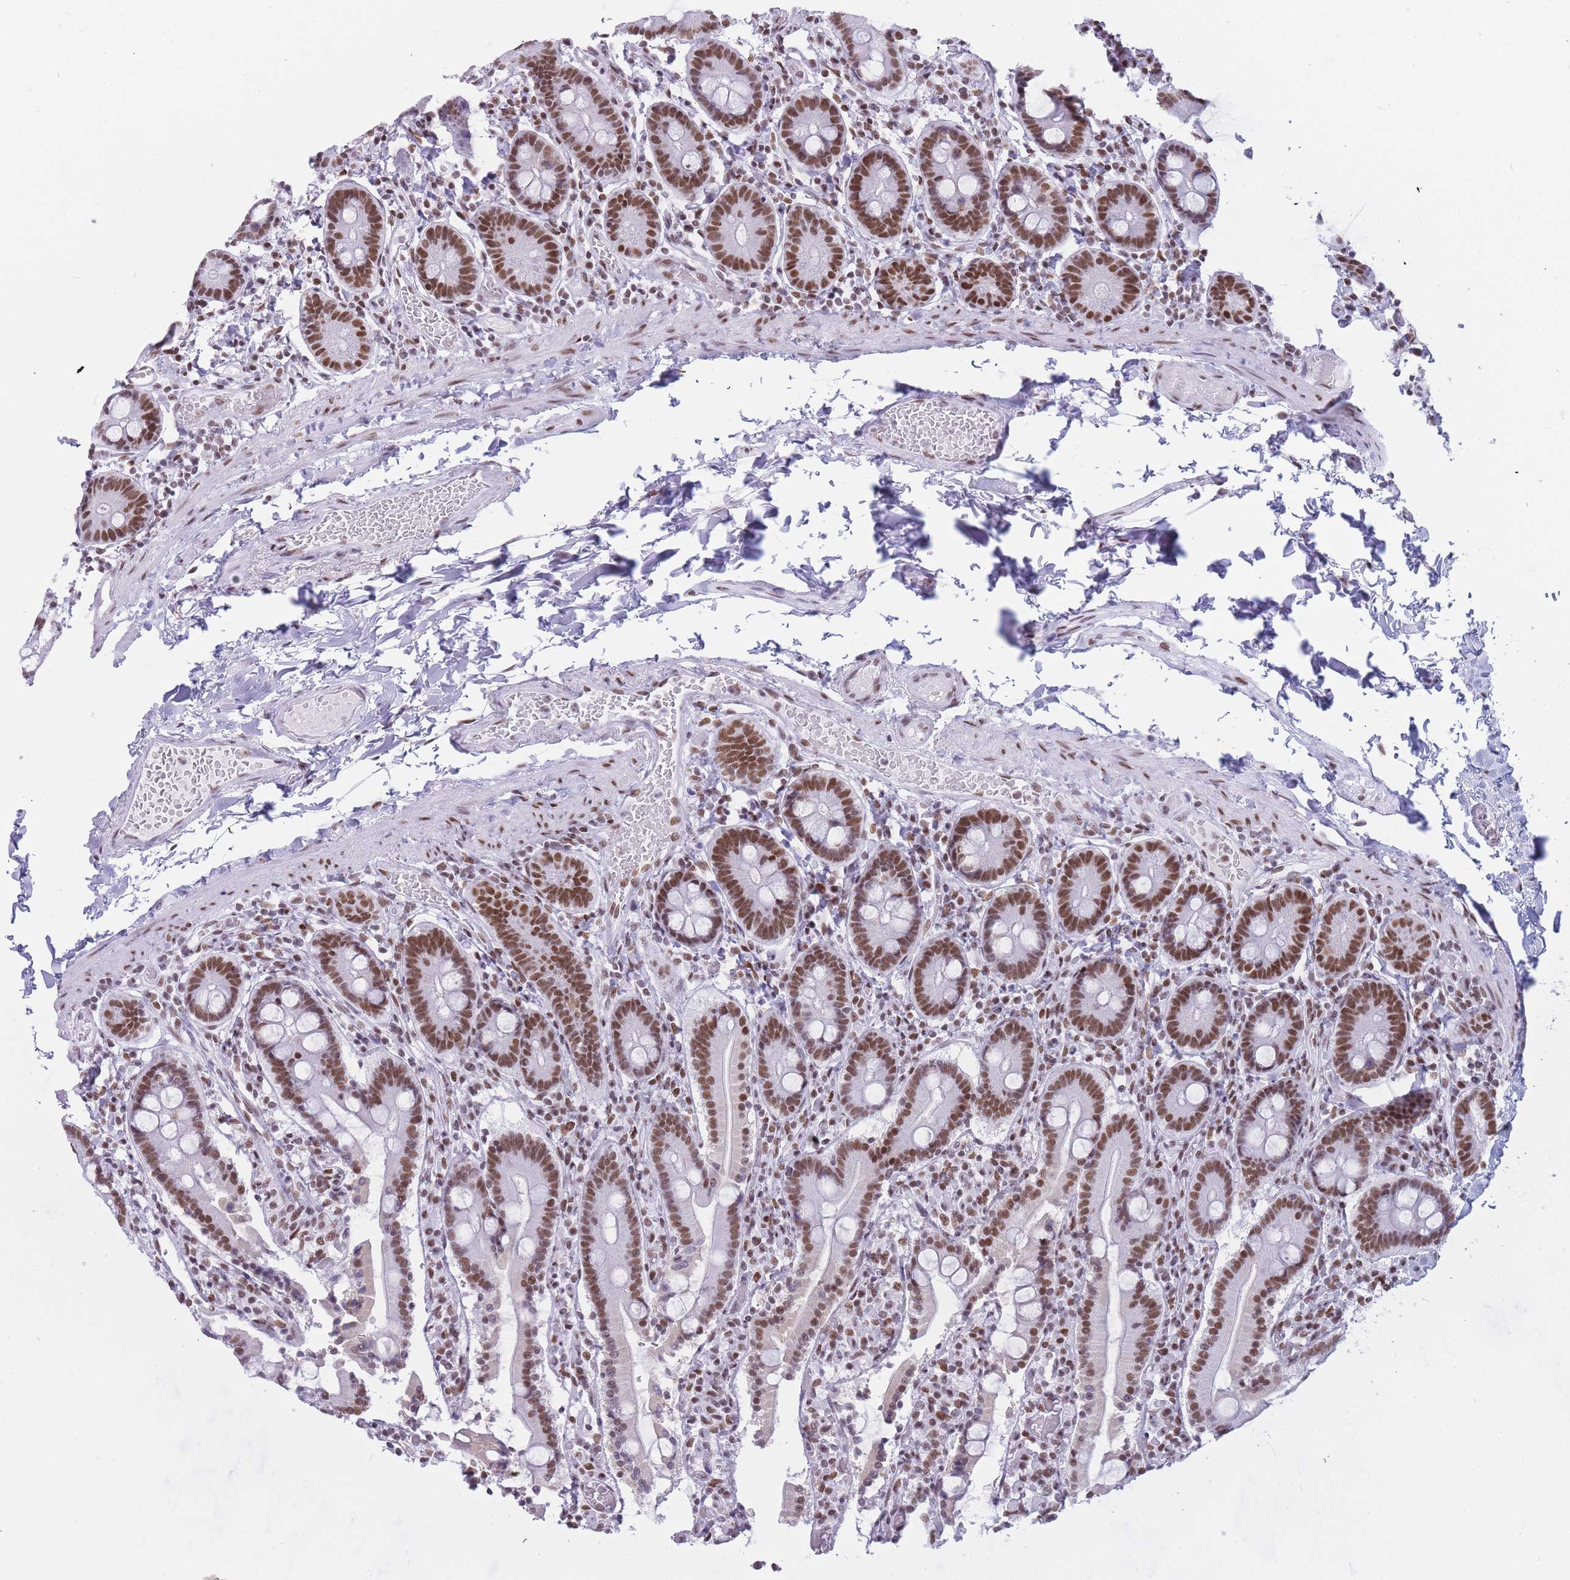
{"staining": {"intensity": "moderate", "quantity": ">75%", "location": "nuclear"}, "tissue": "duodenum", "cell_type": "Glandular cells", "image_type": "normal", "snomed": [{"axis": "morphology", "description": "Normal tissue, NOS"}, {"axis": "topography", "description": "Duodenum"}], "caption": "Immunohistochemical staining of benign duodenum shows >75% levels of moderate nuclear protein staining in about >75% of glandular cells. The protein of interest is stained brown, and the nuclei are stained in blue (DAB IHC with brightfield microscopy, high magnification).", "gene": "HNRNPUL1", "patient": {"sex": "male", "age": 55}}